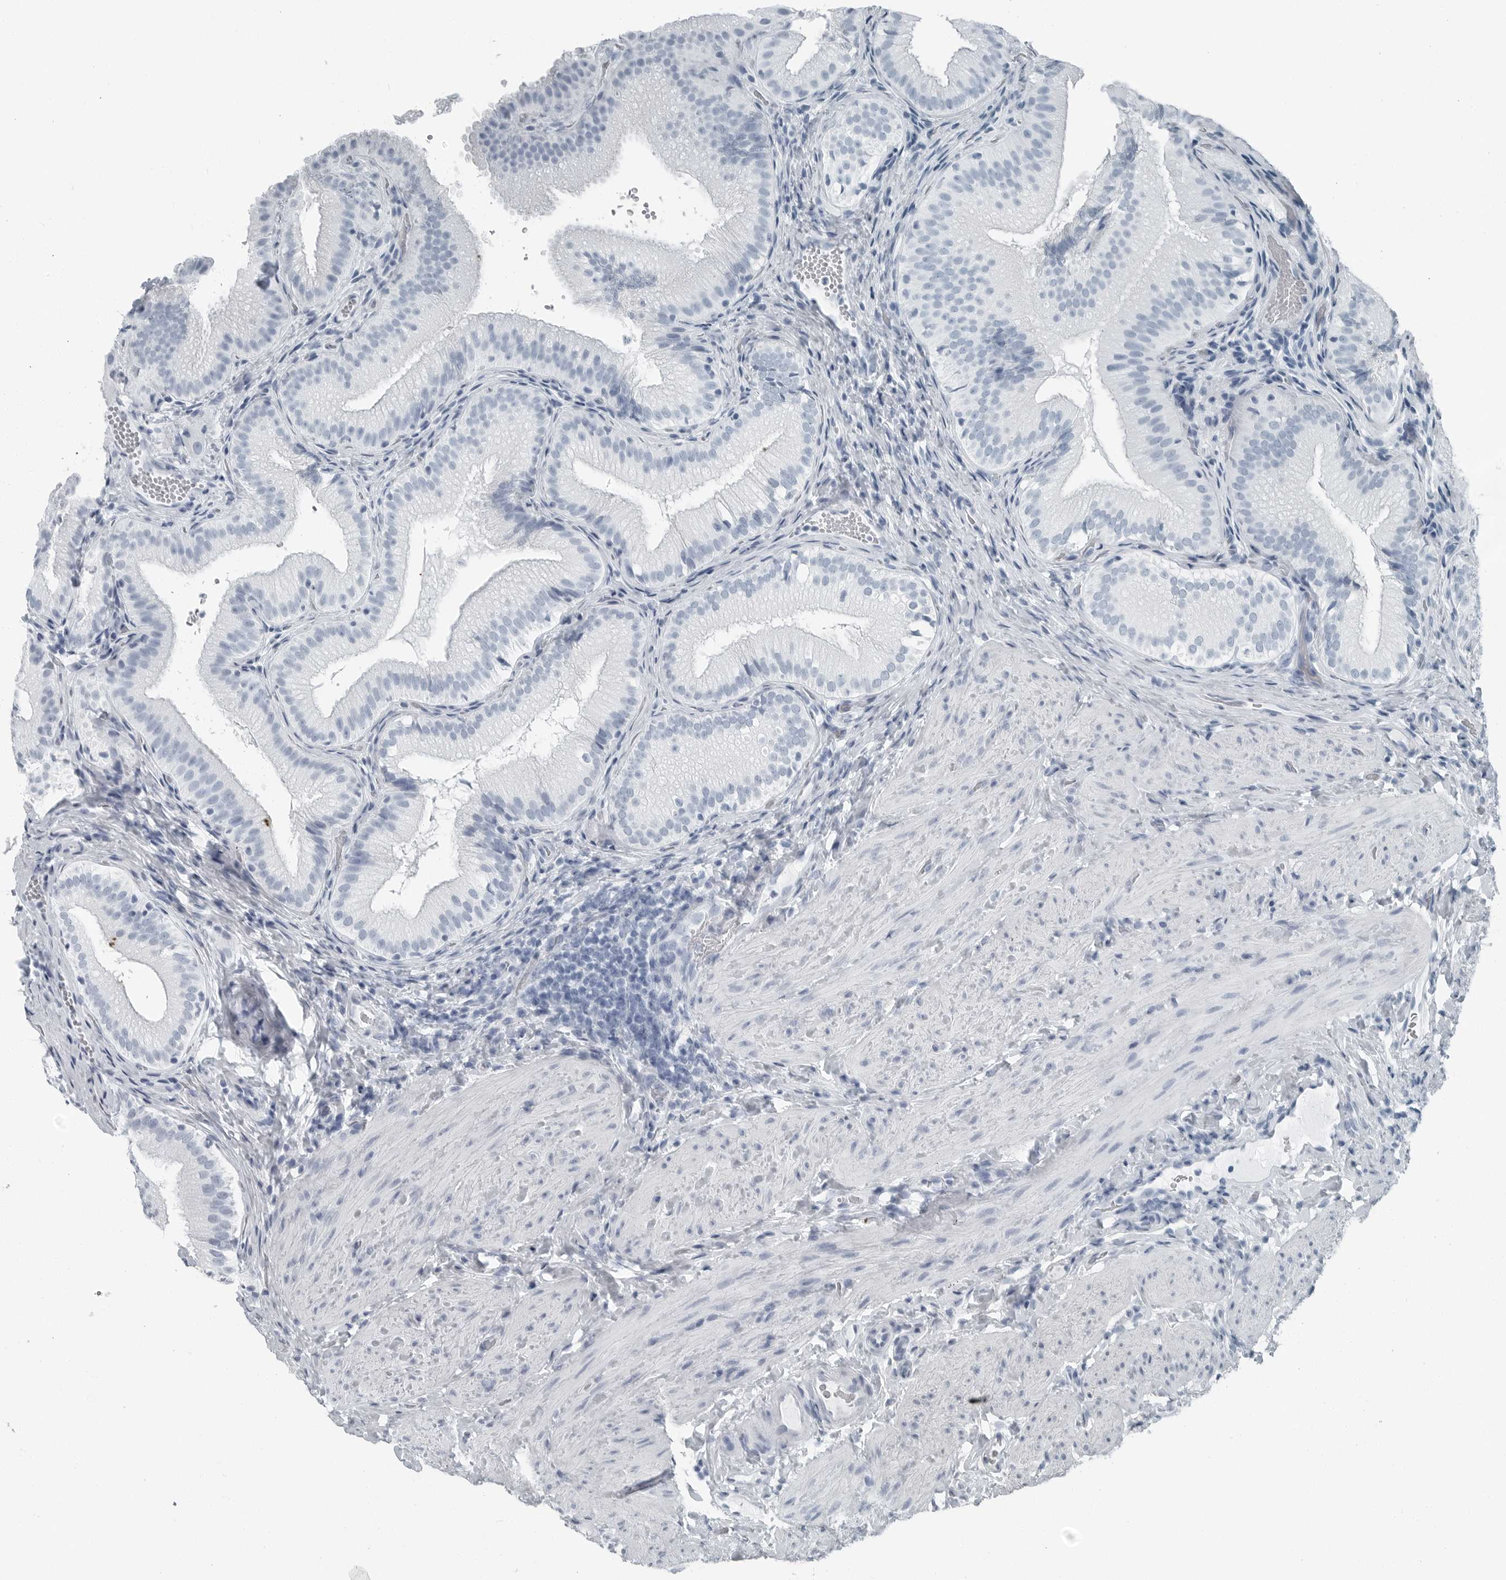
{"staining": {"intensity": "negative", "quantity": "none", "location": "none"}, "tissue": "gallbladder", "cell_type": "Glandular cells", "image_type": "normal", "snomed": [{"axis": "morphology", "description": "Normal tissue, NOS"}, {"axis": "topography", "description": "Gallbladder"}], "caption": "Protein analysis of unremarkable gallbladder exhibits no significant positivity in glandular cells.", "gene": "FABP6", "patient": {"sex": "female", "age": 30}}